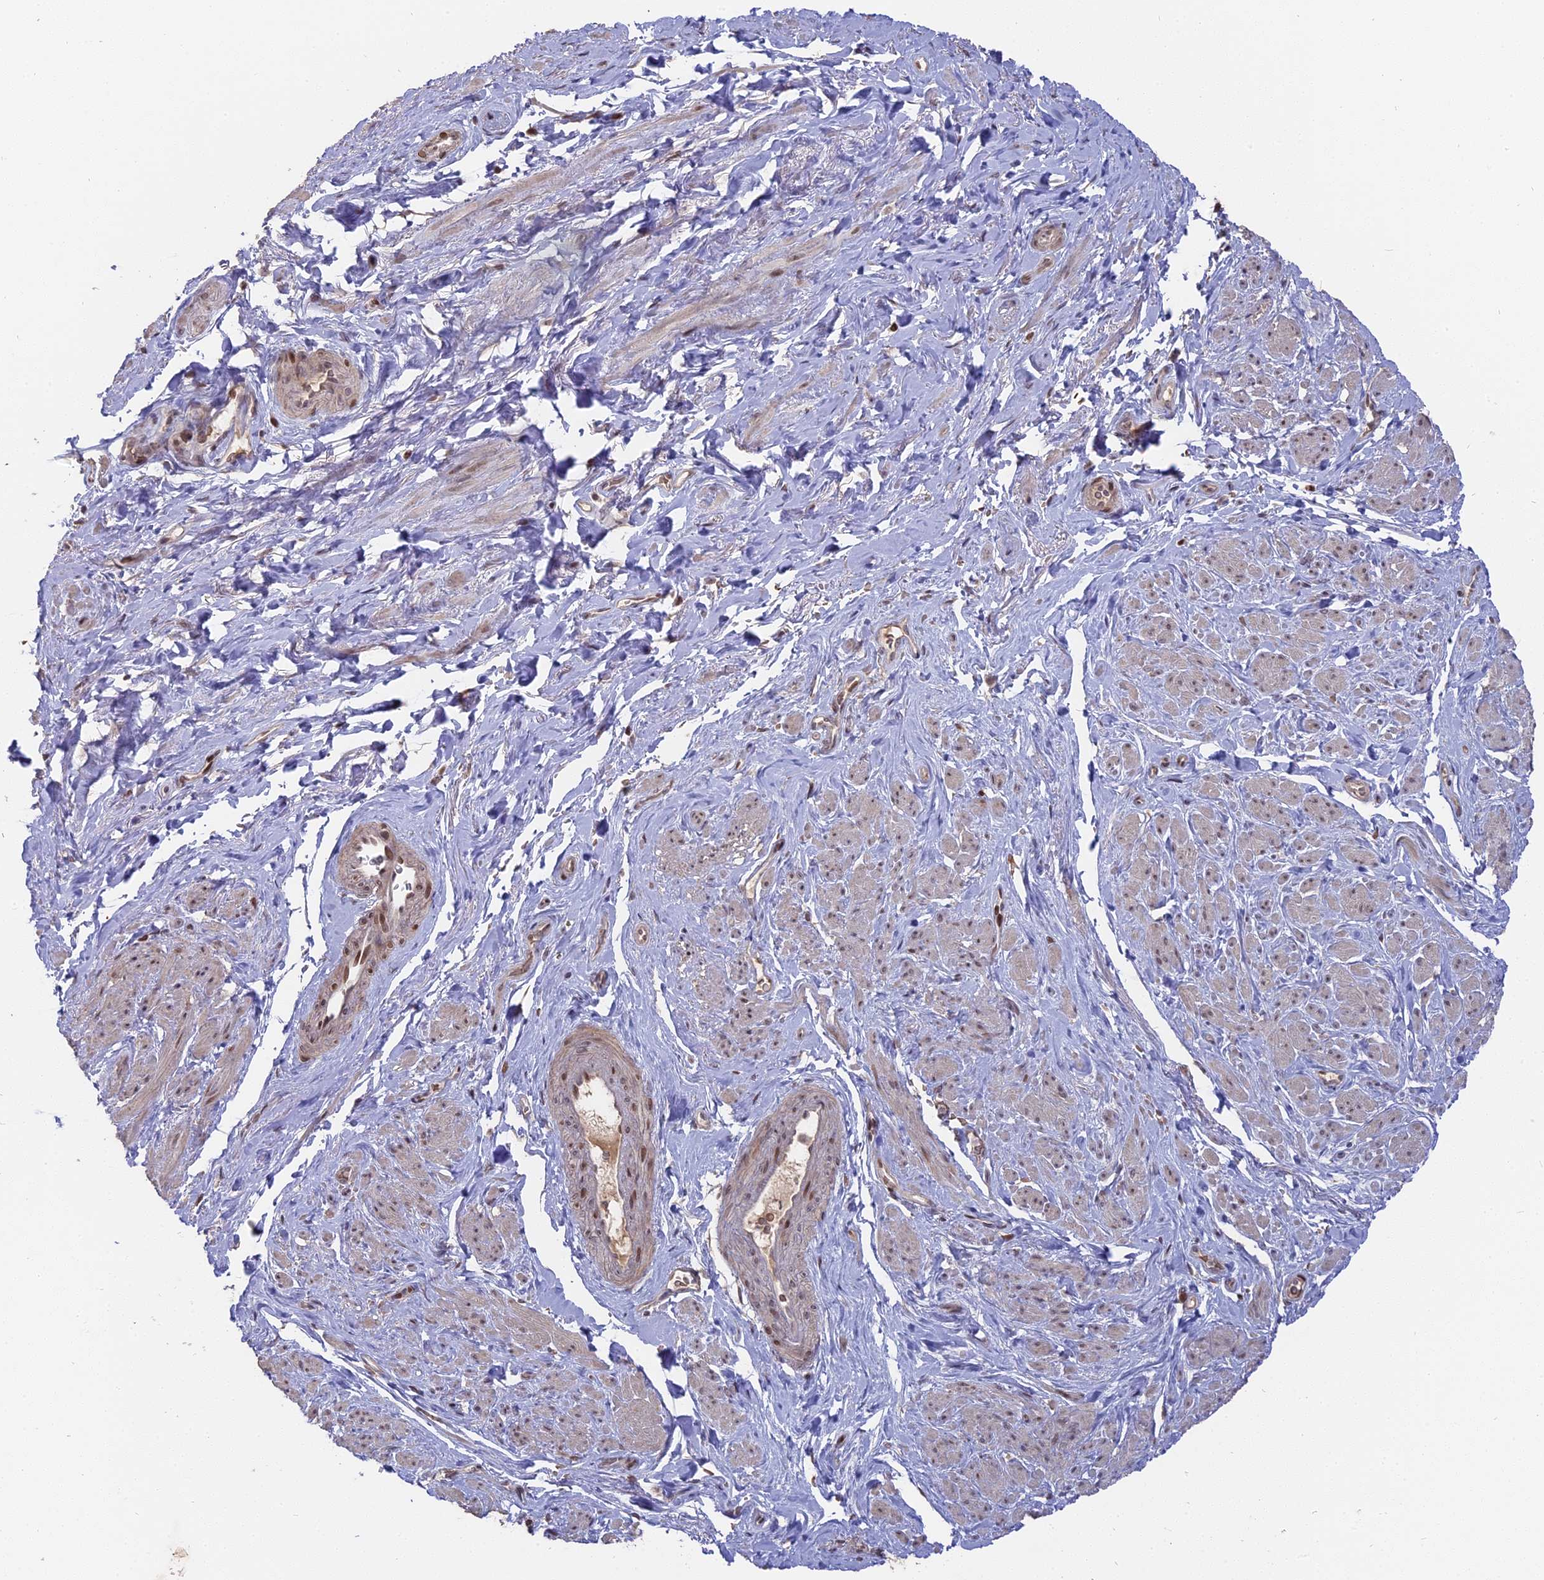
{"staining": {"intensity": "weak", "quantity": "25%-75%", "location": "nuclear"}, "tissue": "smooth muscle", "cell_type": "Smooth muscle cells", "image_type": "normal", "snomed": [{"axis": "morphology", "description": "Normal tissue, NOS"}, {"axis": "topography", "description": "Smooth muscle"}, {"axis": "topography", "description": "Peripheral nerve tissue"}], "caption": "Unremarkable smooth muscle shows weak nuclear positivity in about 25%-75% of smooth muscle cells, visualized by immunohistochemistry.", "gene": "NR1H3", "patient": {"sex": "male", "age": 69}}